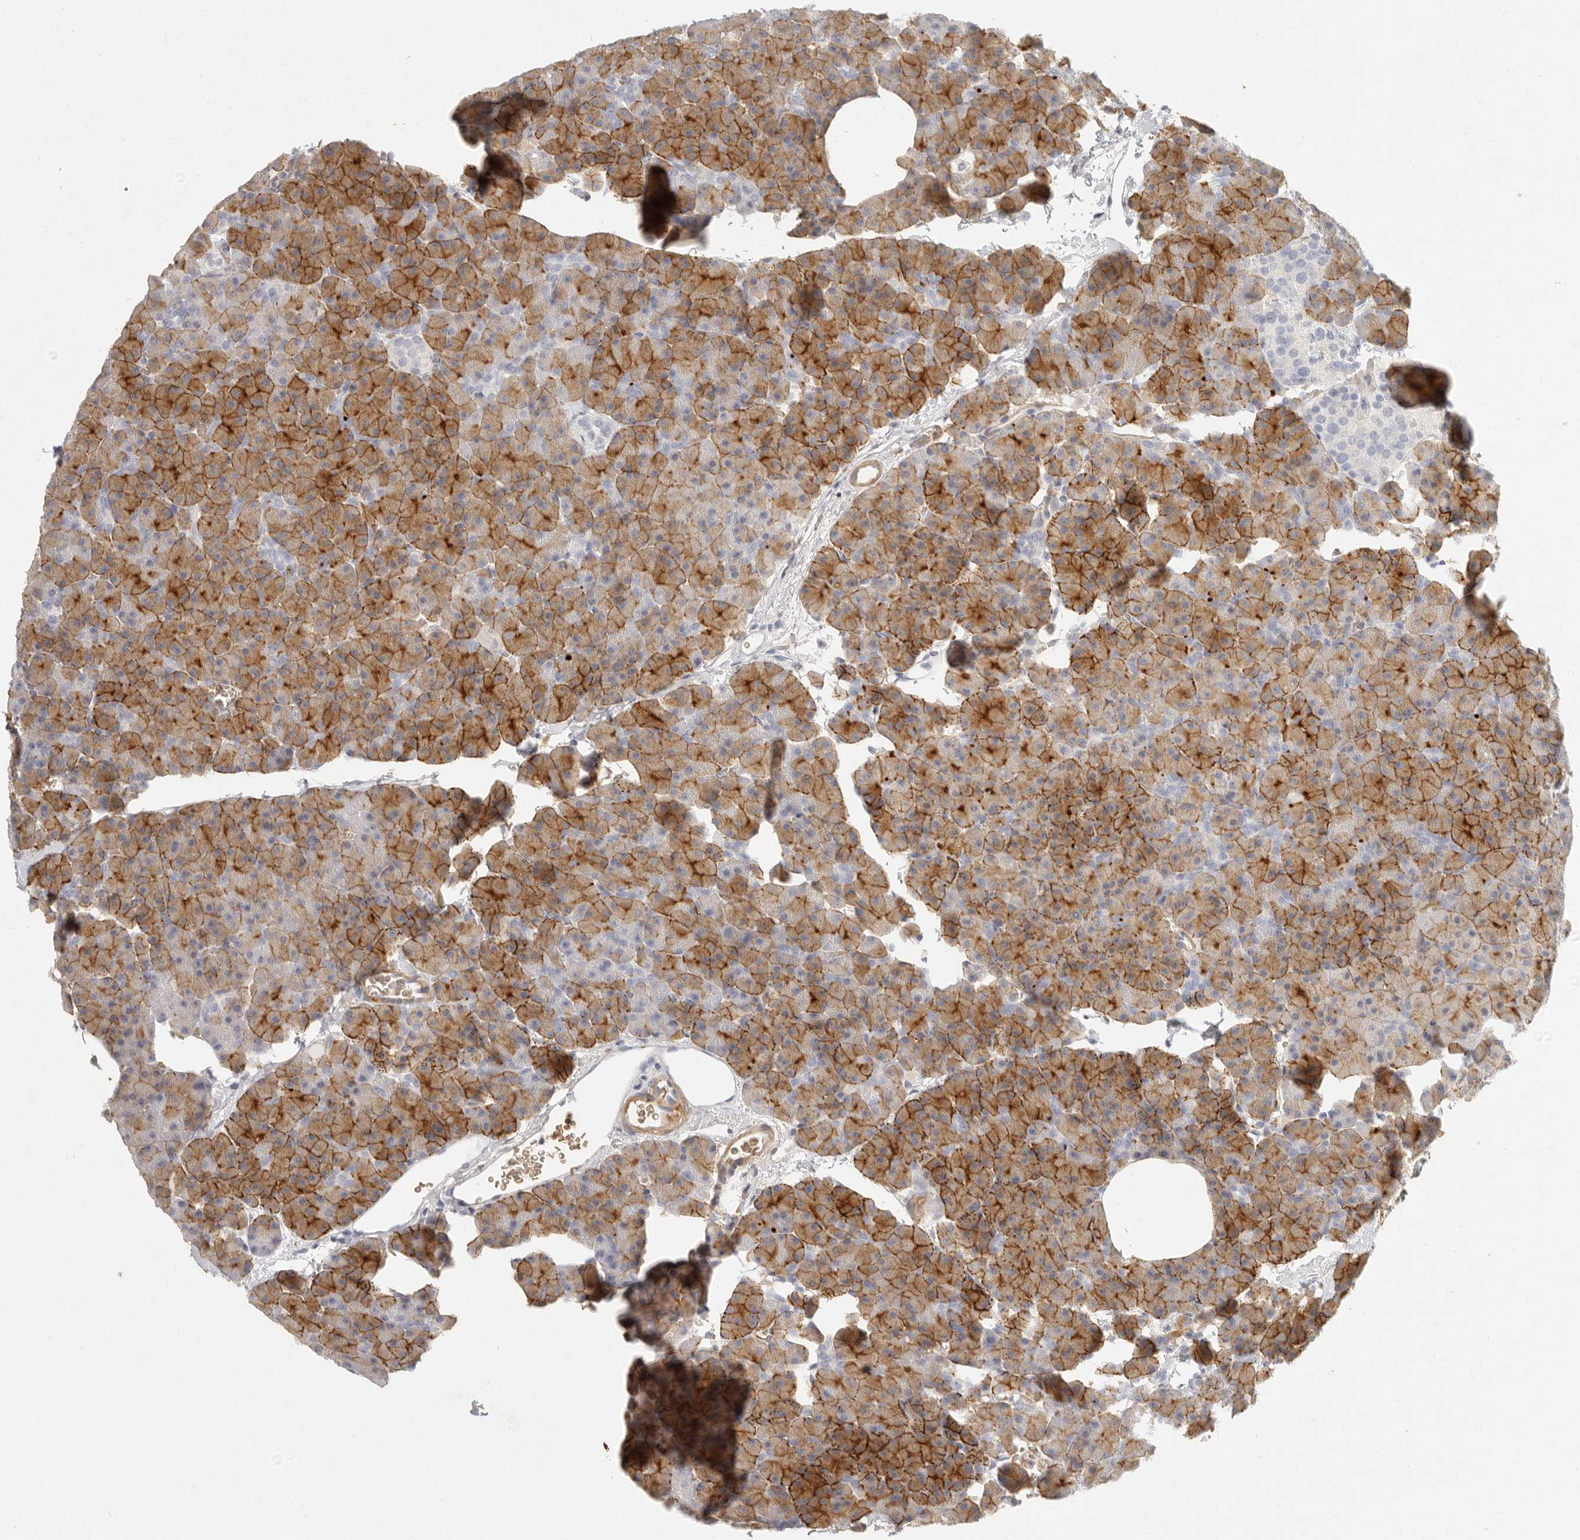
{"staining": {"intensity": "strong", "quantity": ">75%", "location": "cytoplasmic/membranous"}, "tissue": "pancreas", "cell_type": "Exocrine glandular cells", "image_type": "normal", "snomed": [{"axis": "morphology", "description": "Normal tissue, NOS"}, {"axis": "morphology", "description": "Carcinoid, malignant, NOS"}, {"axis": "topography", "description": "Pancreas"}], "caption": "Protein expression analysis of normal pancreas shows strong cytoplasmic/membranous staining in approximately >75% of exocrine glandular cells. The staining is performed using DAB (3,3'-diaminobenzidine) brown chromogen to label protein expression. The nuclei are counter-stained blue using hematoxylin.", "gene": "NIBAN1", "patient": {"sex": "female", "age": 35}}